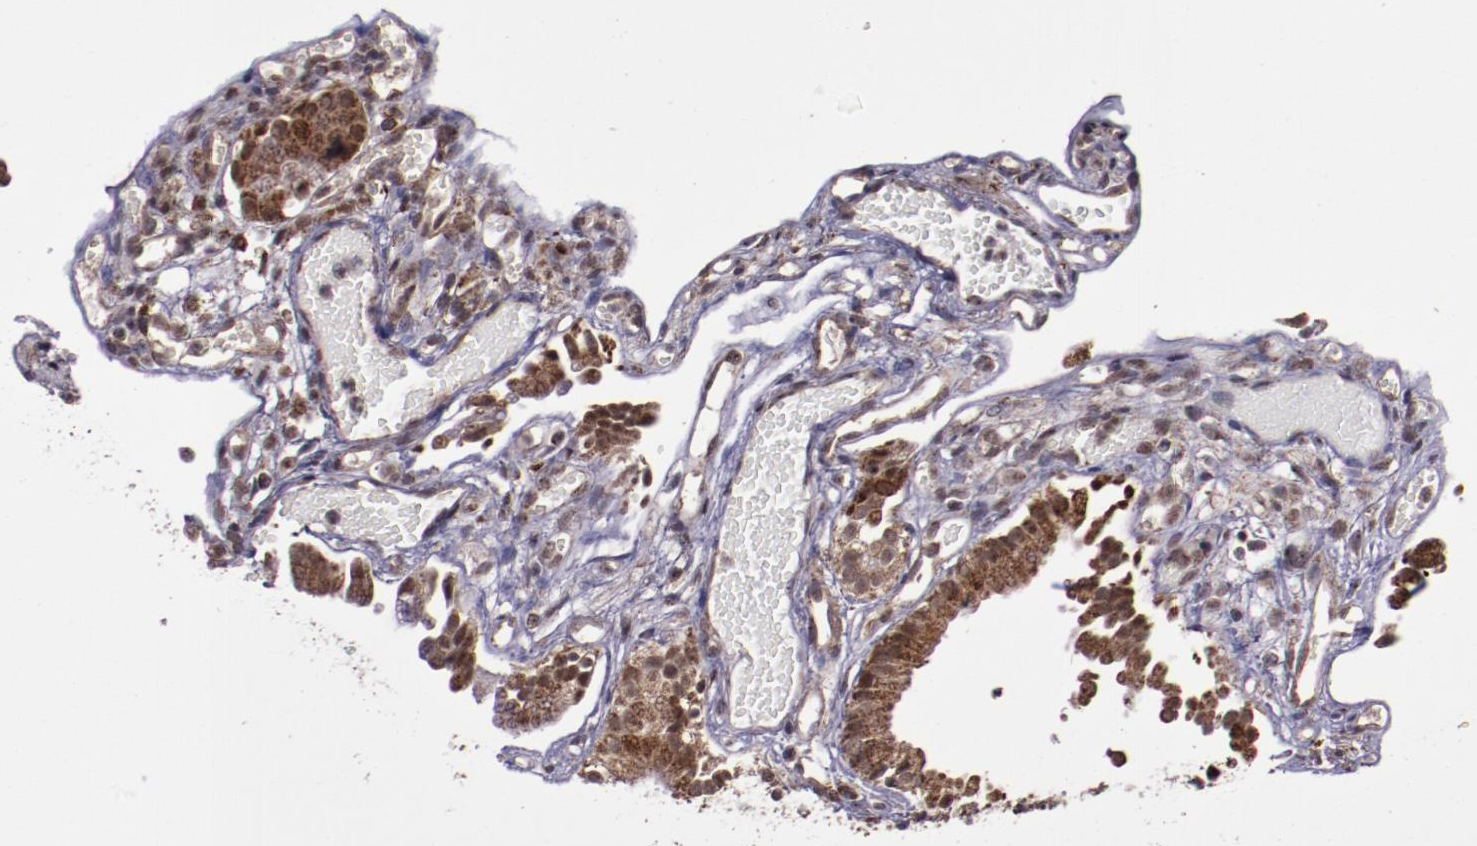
{"staining": {"intensity": "strong", "quantity": ">75%", "location": "cytoplasmic/membranous"}, "tissue": "gallbladder", "cell_type": "Glandular cells", "image_type": "normal", "snomed": [{"axis": "morphology", "description": "Normal tissue, NOS"}, {"axis": "topography", "description": "Gallbladder"}], "caption": "A histopathology image of gallbladder stained for a protein demonstrates strong cytoplasmic/membranous brown staining in glandular cells. The protein is shown in brown color, while the nuclei are stained blue.", "gene": "LONP1", "patient": {"sex": "male", "age": 65}}